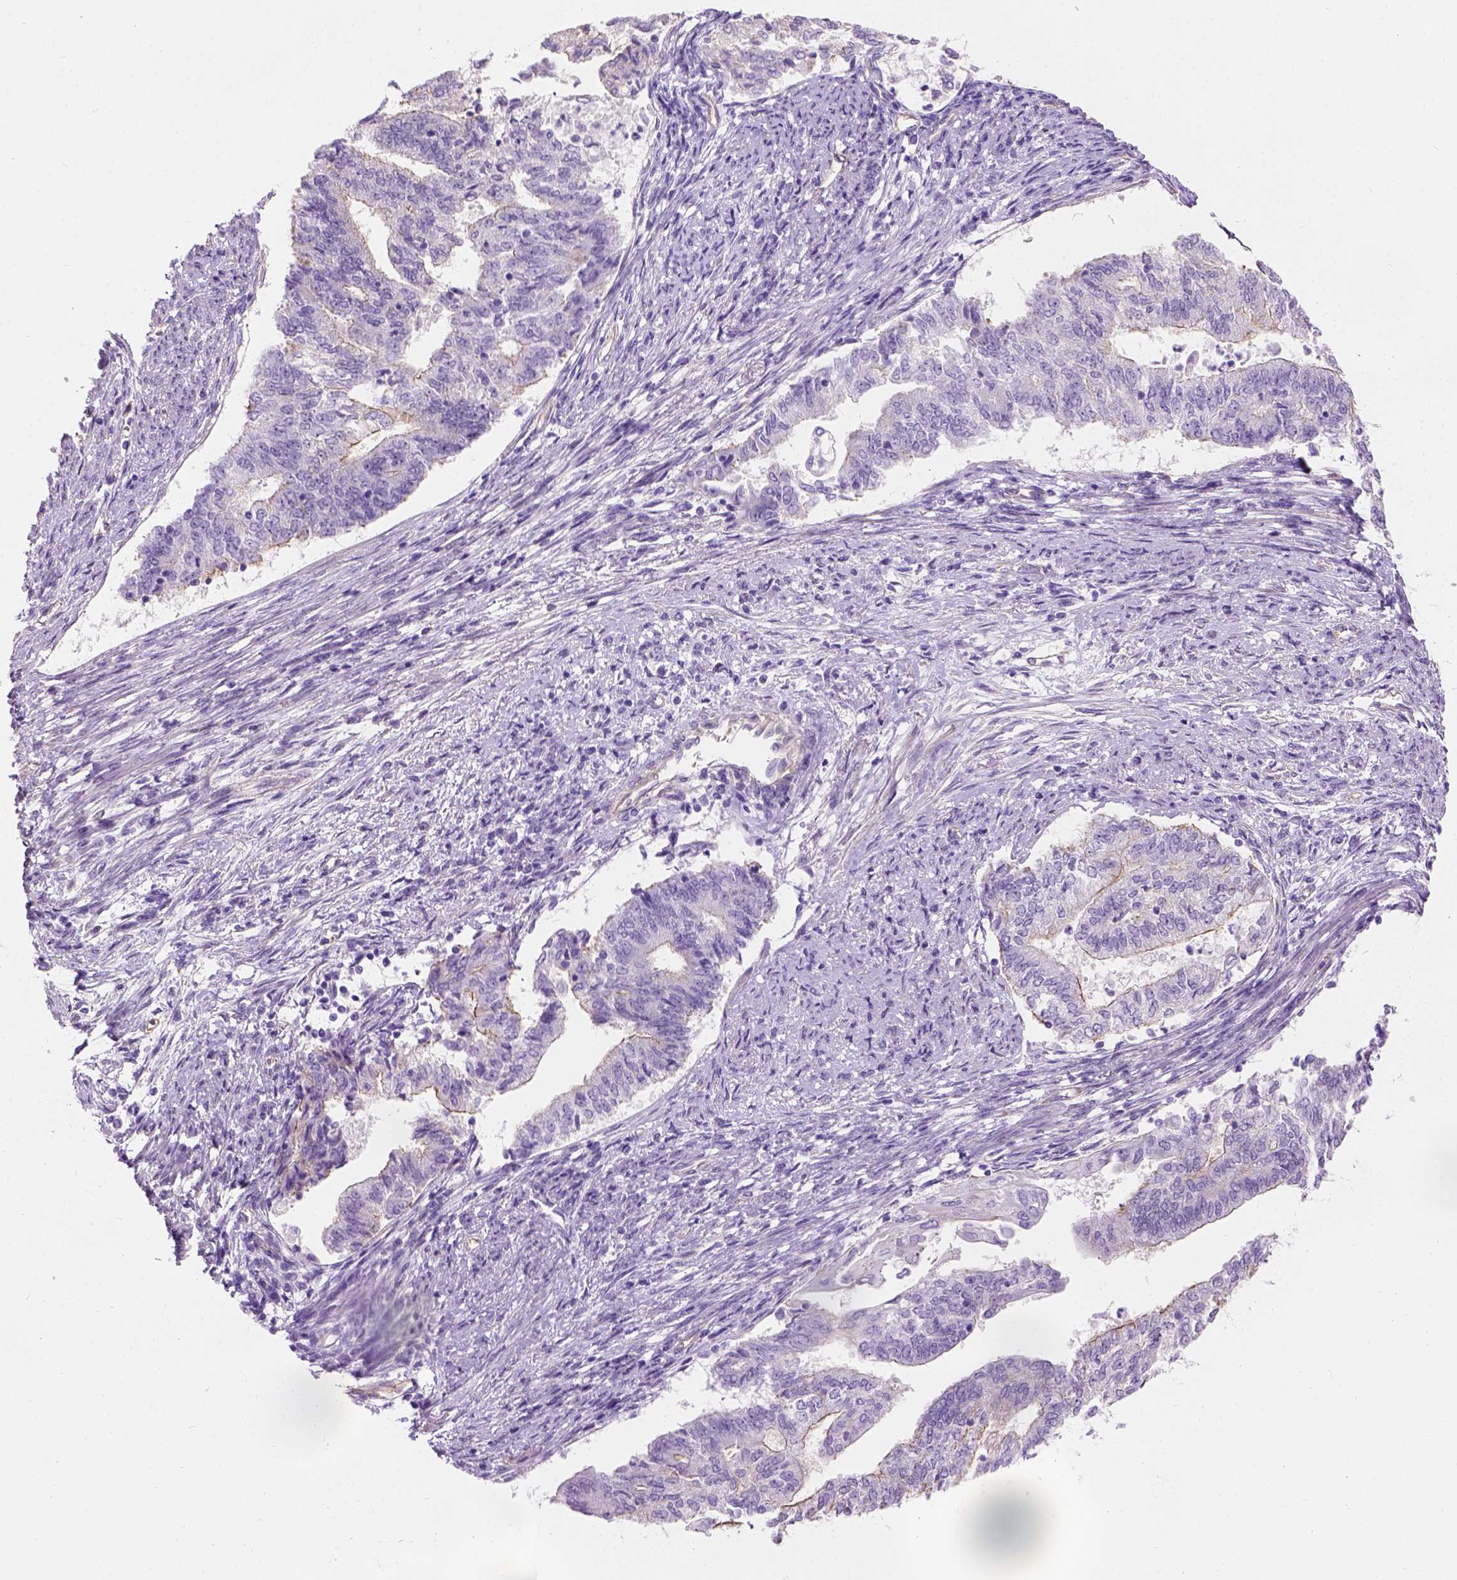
{"staining": {"intensity": "moderate", "quantity": "<25%", "location": "cytoplasmic/membranous"}, "tissue": "endometrial cancer", "cell_type": "Tumor cells", "image_type": "cancer", "snomed": [{"axis": "morphology", "description": "Adenocarcinoma, NOS"}, {"axis": "topography", "description": "Endometrium"}], "caption": "Endometrial cancer (adenocarcinoma) was stained to show a protein in brown. There is low levels of moderate cytoplasmic/membranous expression in about <25% of tumor cells.", "gene": "PHF7", "patient": {"sex": "female", "age": 65}}